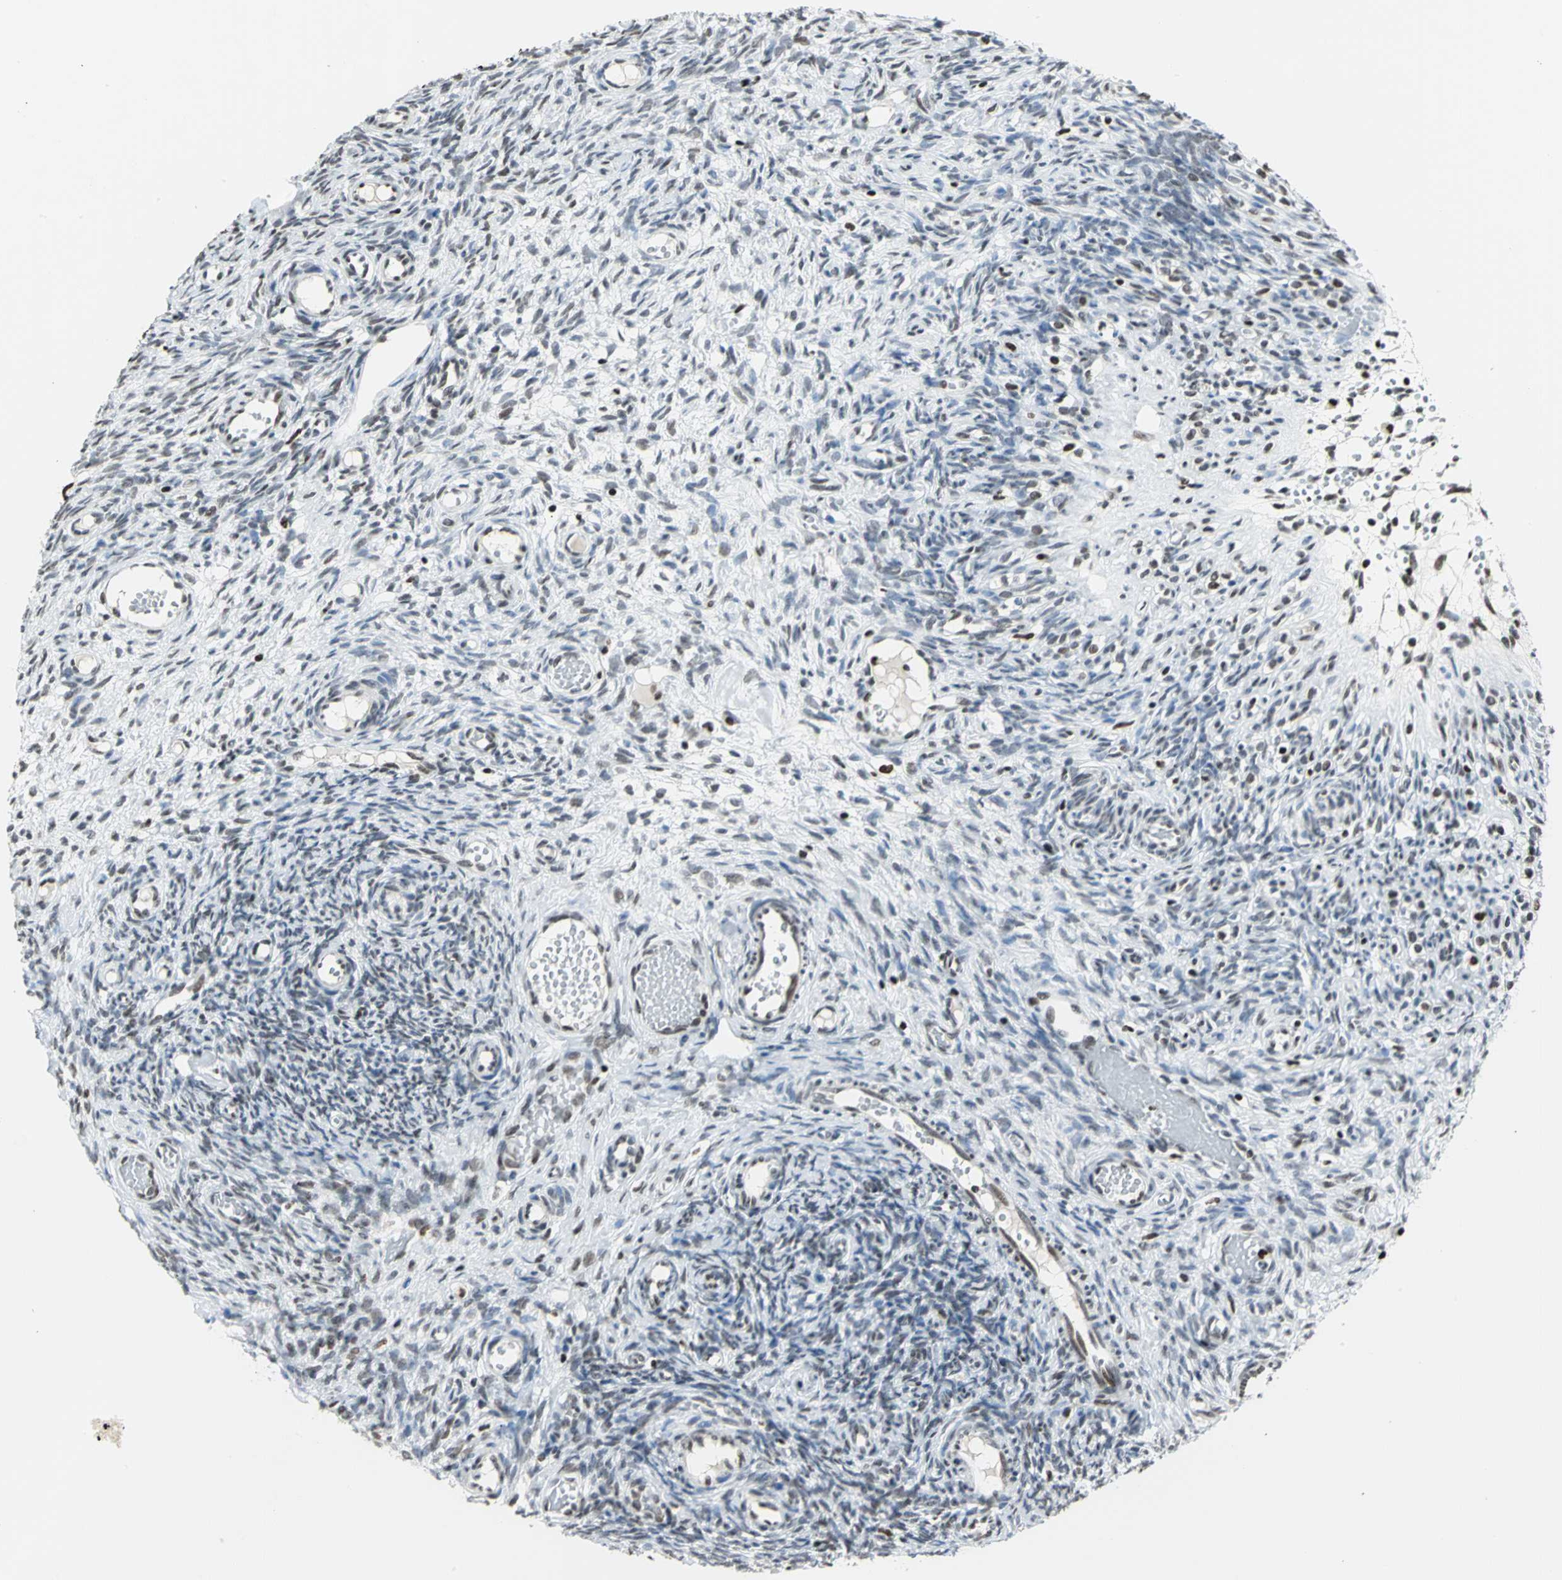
{"staining": {"intensity": "moderate", "quantity": "25%-75%", "location": "nuclear"}, "tissue": "ovary", "cell_type": "Ovarian stroma cells", "image_type": "normal", "snomed": [{"axis": "morphology", "description": "Normal tissue, NOS"}, {"axis": "topography", "description": "Ovary"}], "caption": "Protein analysis of unremarkable ovary shows moderate nuclear staining in about 25%-75% of ovarian stroma cells.", "gene": "HNRNPD", "patient": {"sex": "female", "age": 35}}